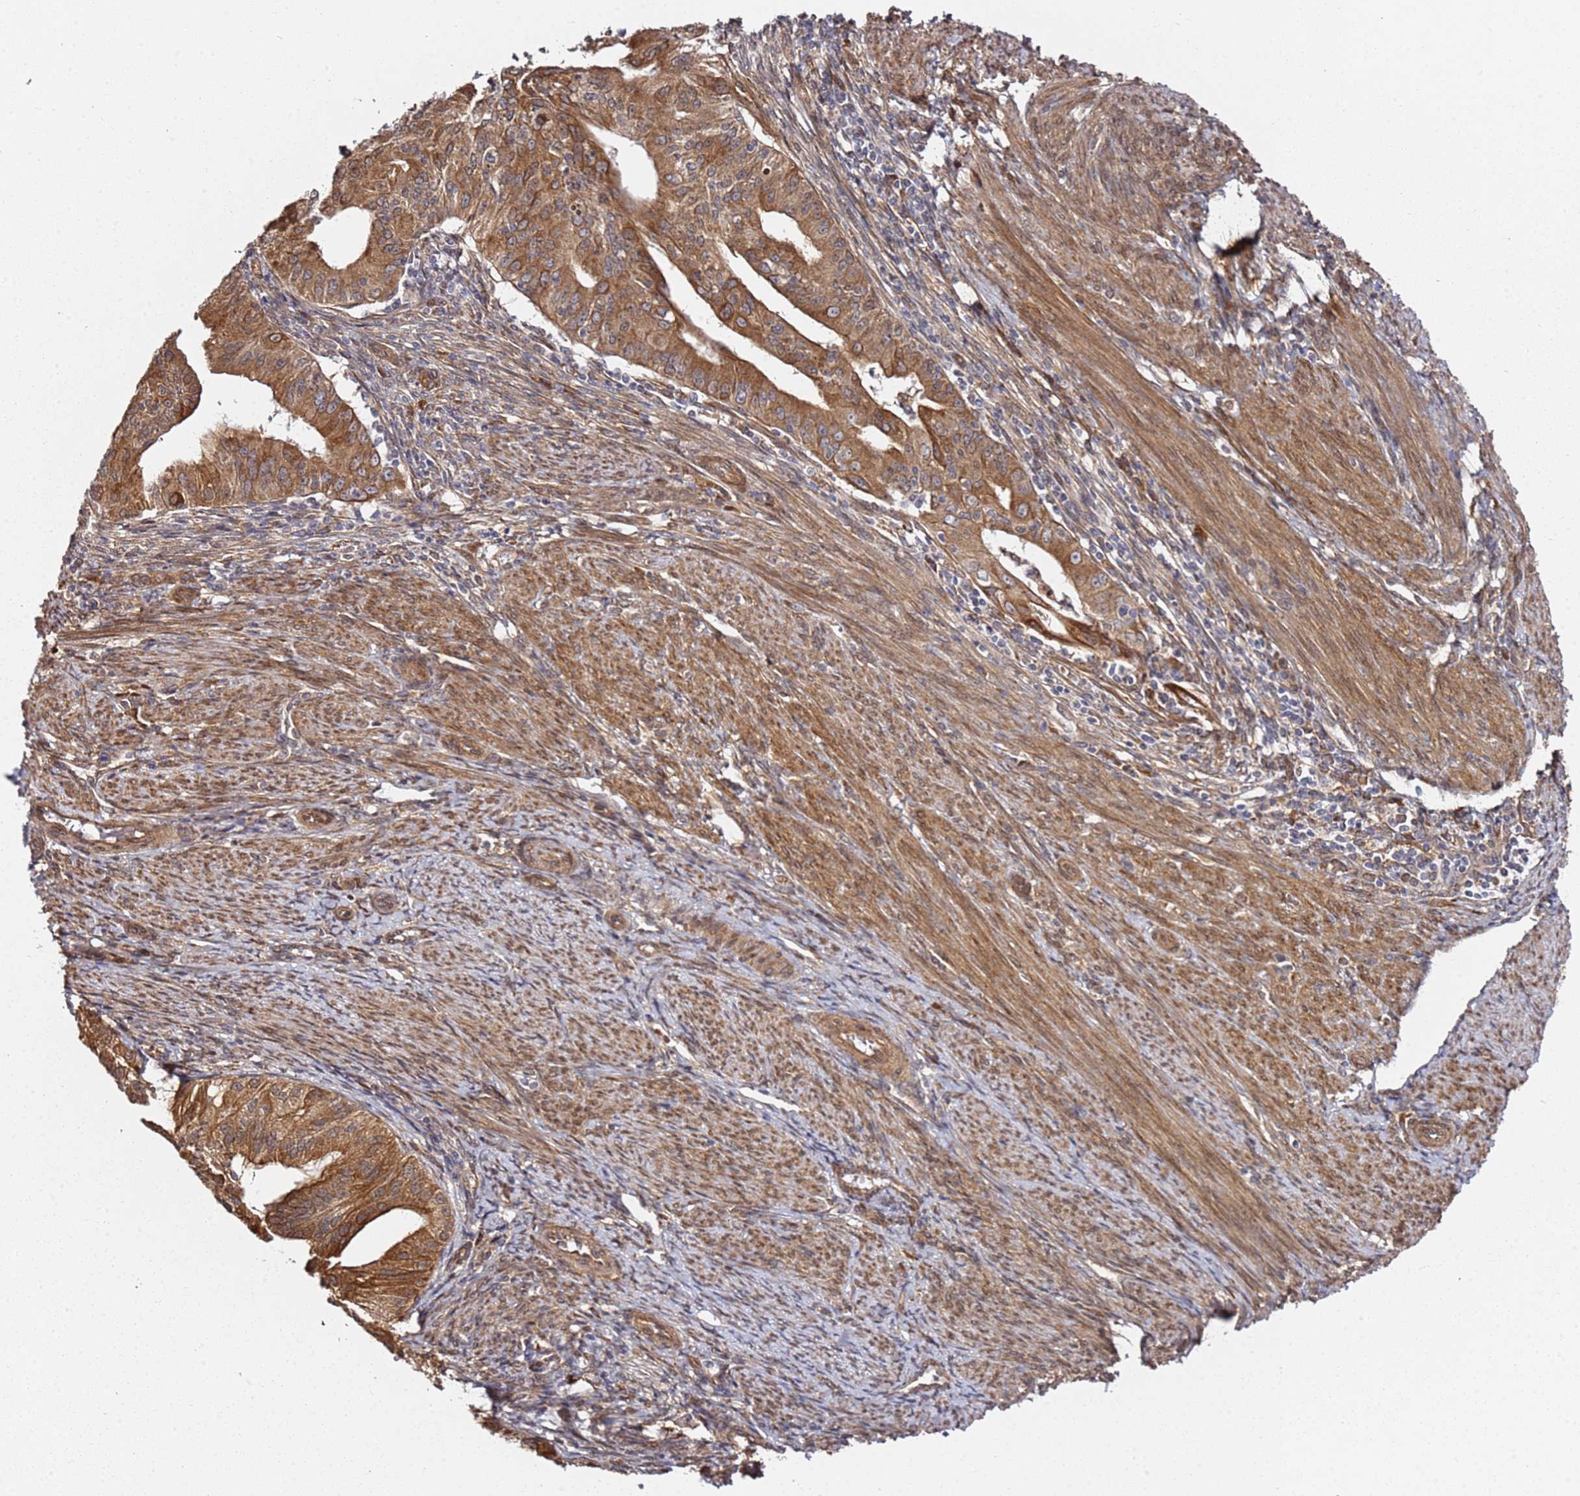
{"staining": {"intensity": "strong", "quantity": ">75%", "location": "cytoplasmic/membranous"}, "tissue": "endometrial cancer", "cell_type": "Tumor cells", "image_type": "cancer", "snomed": [{"axis": "morphology", "description": "Adenocarcinoma, NOS"}, {"axis": "topography", "description": "Endometrium"}], "caption": "Immunohistochemistry micrograph of human adenocarcinoma (endometrial) stained for a protein (brown), which shows high levels of strong cytoplasmic/membranous expression in approximately >75% of tumor cells.", "gene": "PRKAB2", "patient": {"sex": "female", "age": 50}}